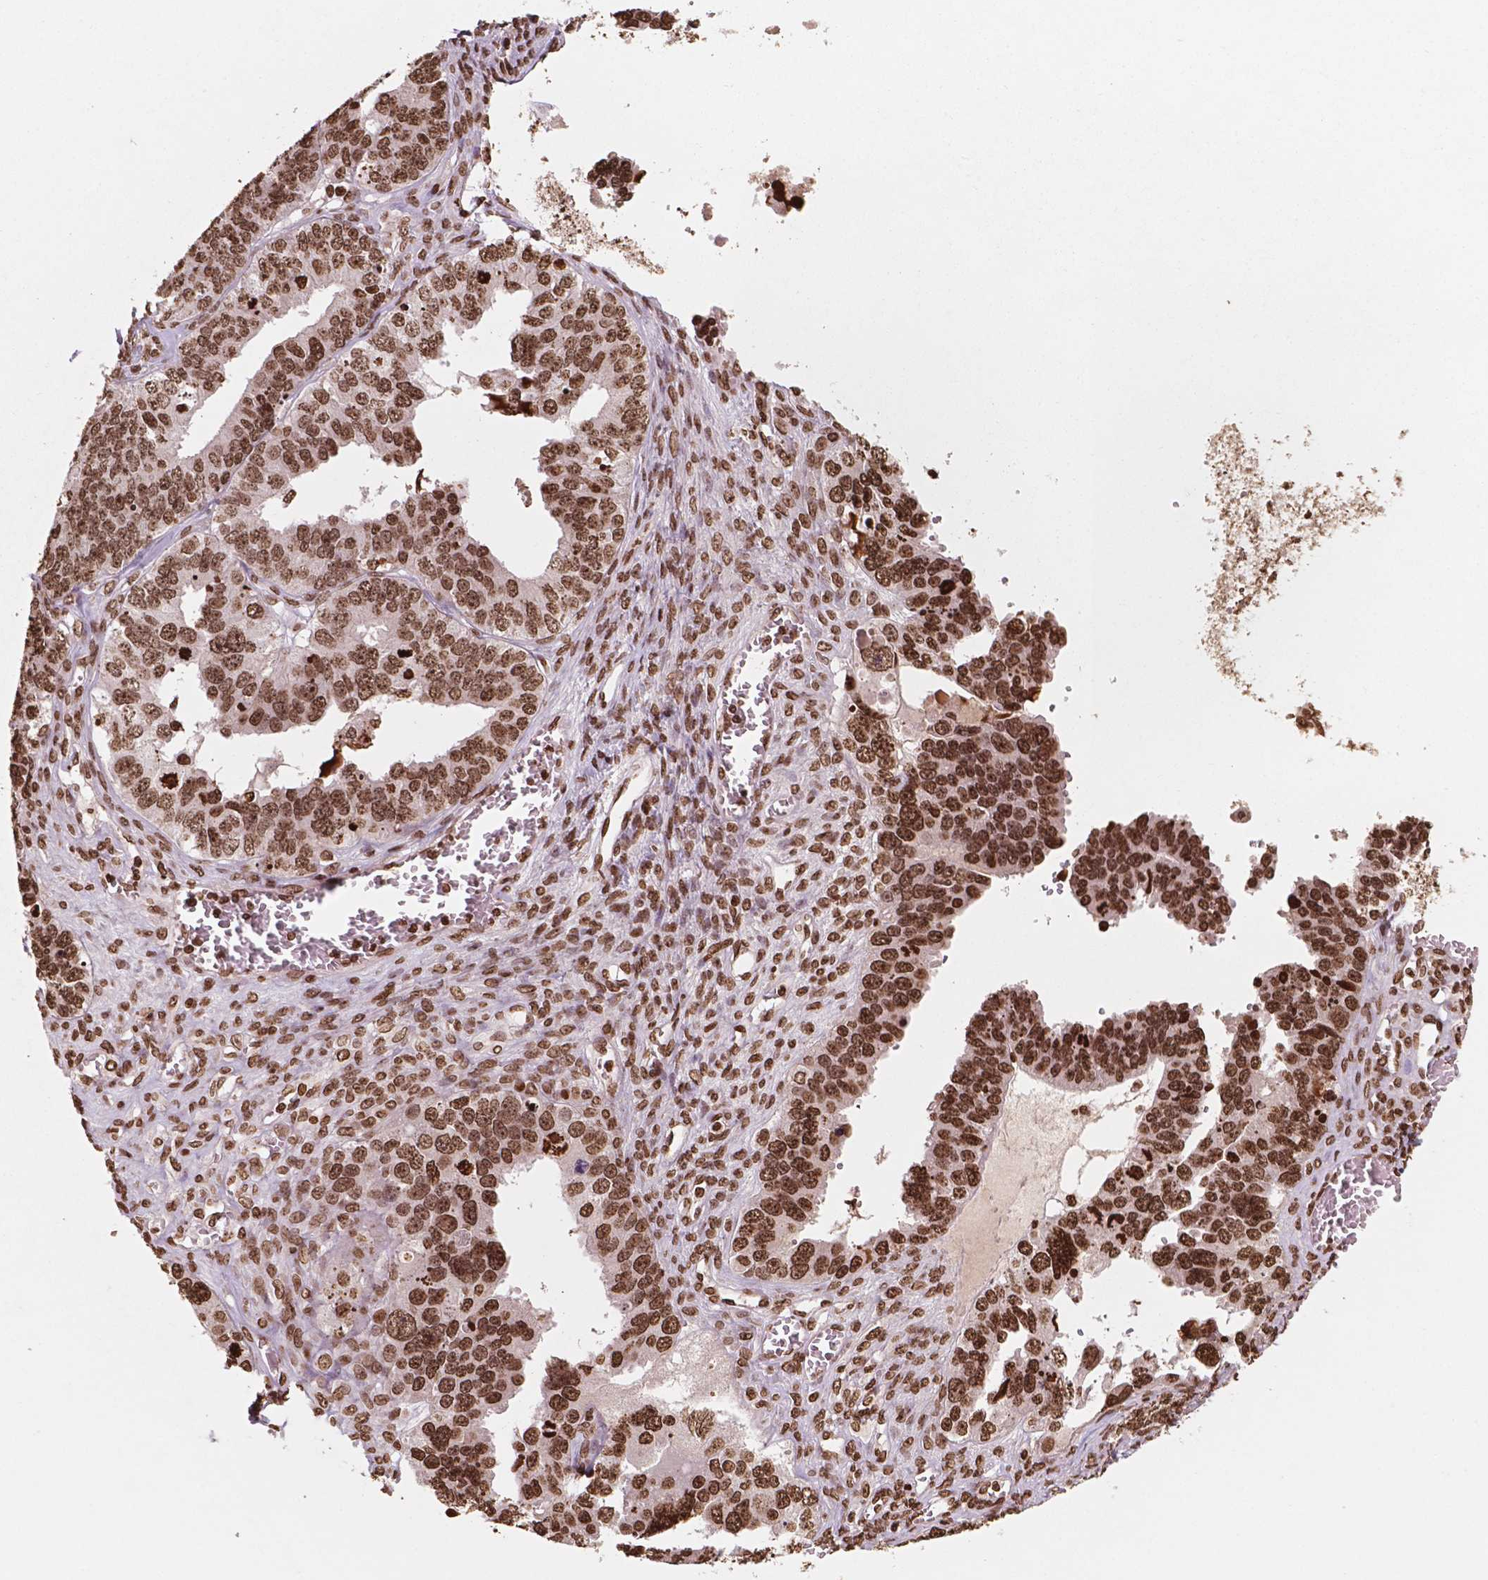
{"staining": {"intensity": "strong", "quantity": ">75%", "location": "nuclear"}, "tissue": "ovarian cancer", "cell_type": "Tumor cells", "image_type": "cancer", "snomed": [{"axis": "morphology", "description": "Cystadenocarcinoma, serous, NOS"}, {"axis": "topography", "description": "Ovary"}], "caption": "IHC photomicrograph of ovarian cancer (serous cystadenocarcinoma) stained for a protein (brown), which demonstrates high levels of strong nuclear expression in about >75% of tumor cells.", "gene": "H3C7", "patient": {"sex": "female", "age": 76}}